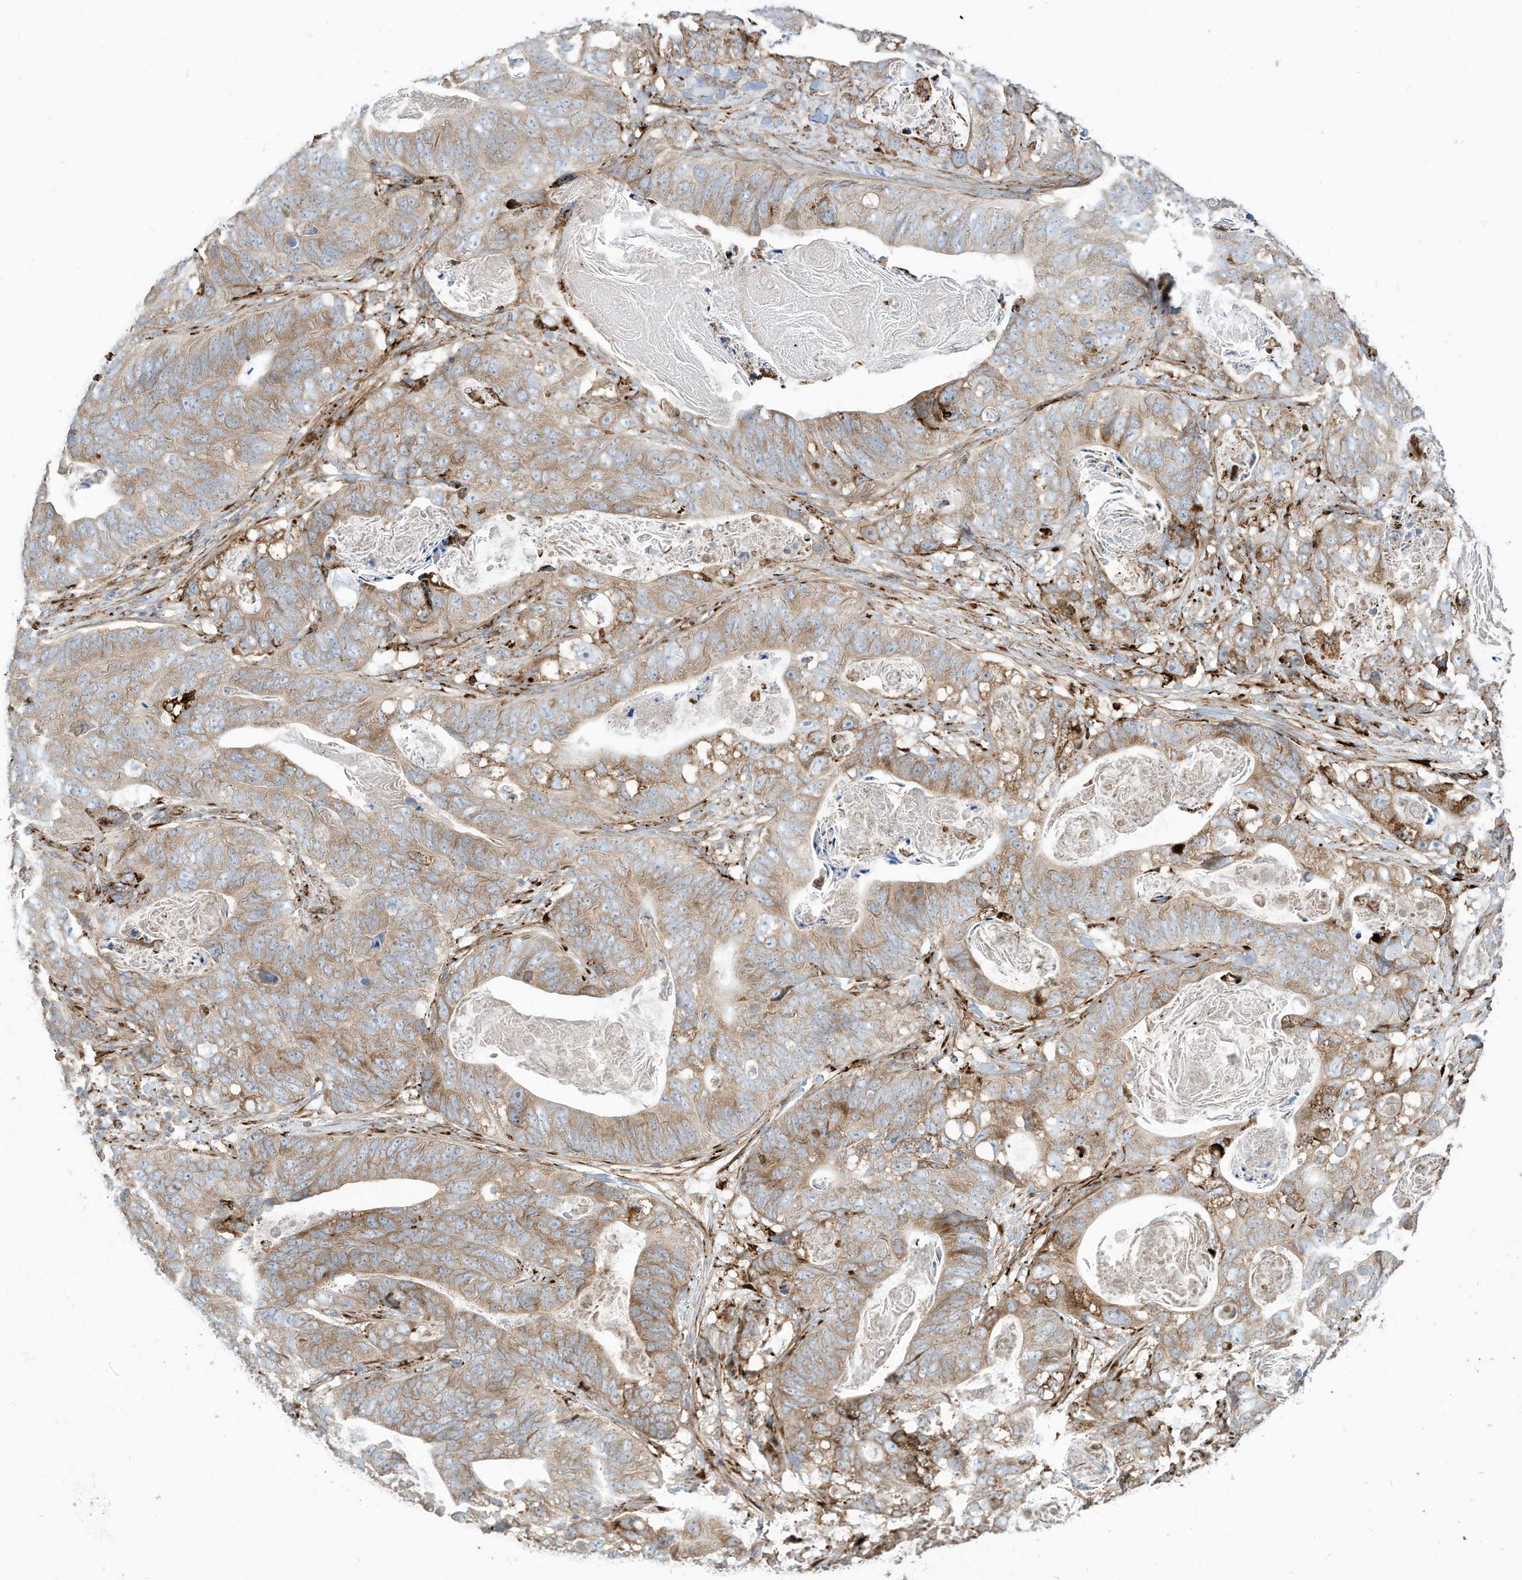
{"staining": {"intensity": "weak", "quantity": ">75%", "location": "cytoplasmic/membranous"}, "tissue": "stomach cancer", "cell_type": "Tumor cells", "image_type": "cancer", "snomed": [{"axis": "morphology", "description": "Normal tissue, NOS"}, {"axis": "morphology", "description": "Adenocarcinoma, NOS"}, {"axis": "topography", "description": "Stomach"}], "caption": "The immunohistochemical stain shows weak cytoplasmic/membranous positivity in tumor cells of stomach cancer (adenocarcinoma) tissue.", "gene": "TRNAU1AP", "patient": {"sex": "female", "age": 89}}